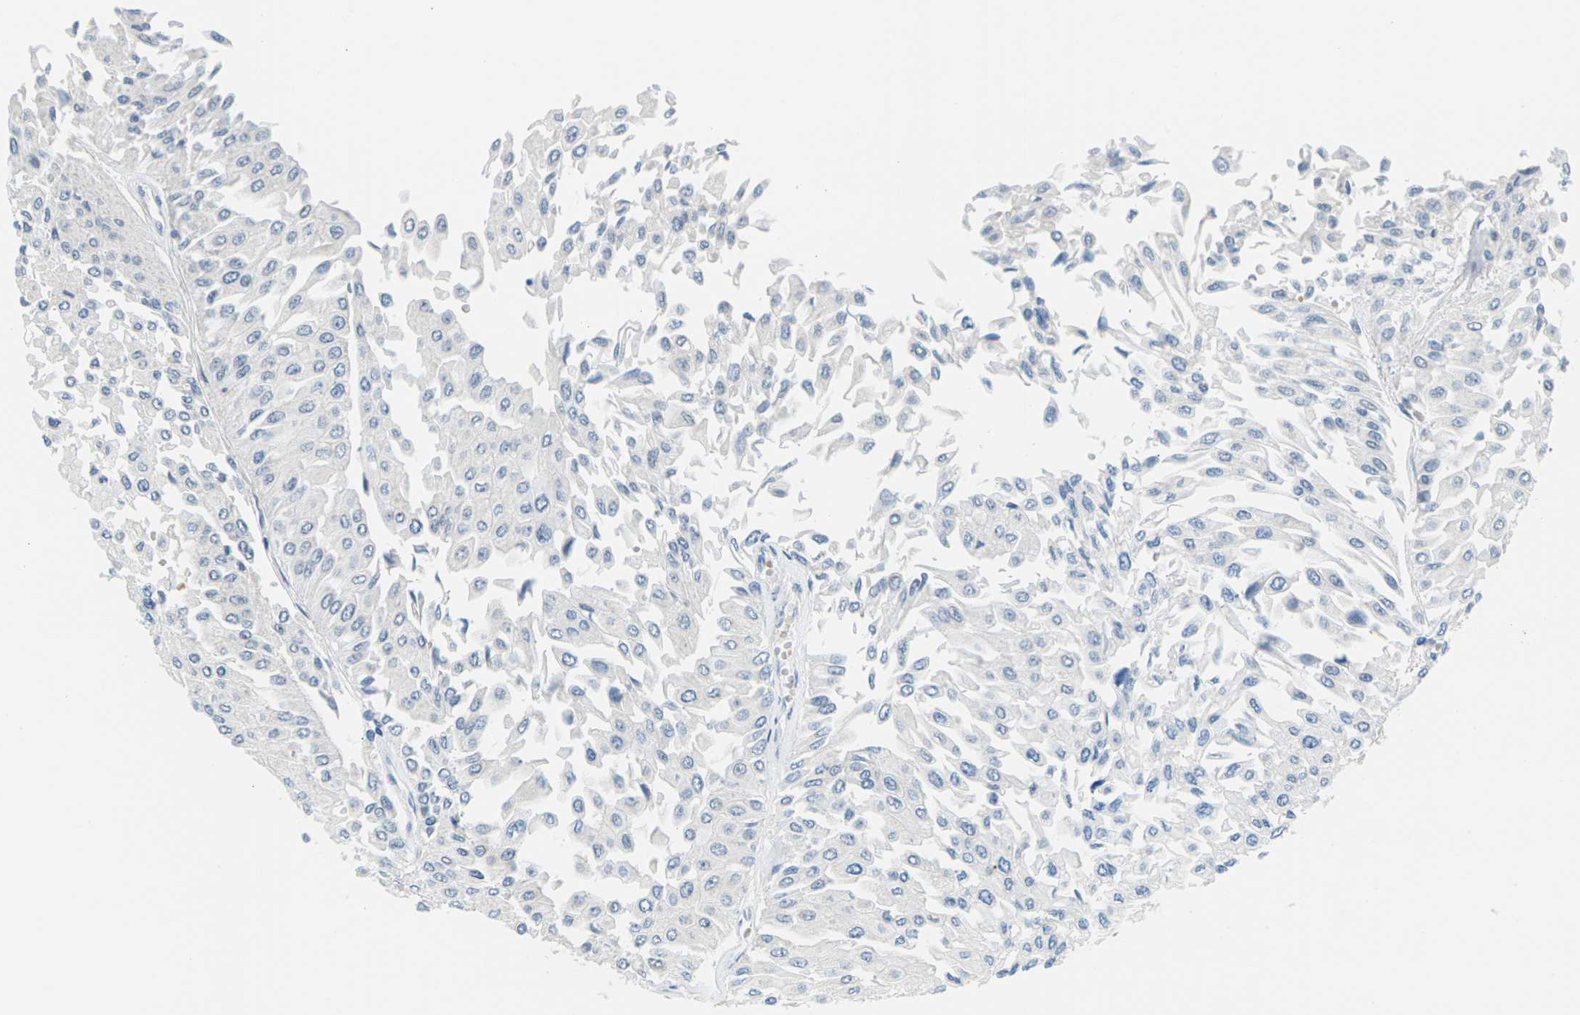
{"staining": {"intensity": "negative", "quantity": "none", "location": "none"}, "tissue": "urothelial cancer", "cell_type": "Tumor cells", "image_type": "cancer", "snomed": [{"axis": "morphology", "description": "Urothelial carcinoma, Low grade"}, {"axis": "topography", "description": "Urinary bladder"}], "caption": "Urothelial cancer was stained to show a protein in brown. There is no significant positivity in tumor cells.", "gene": "PSAT1", "patient": {"sex": "male", "age": 67}}